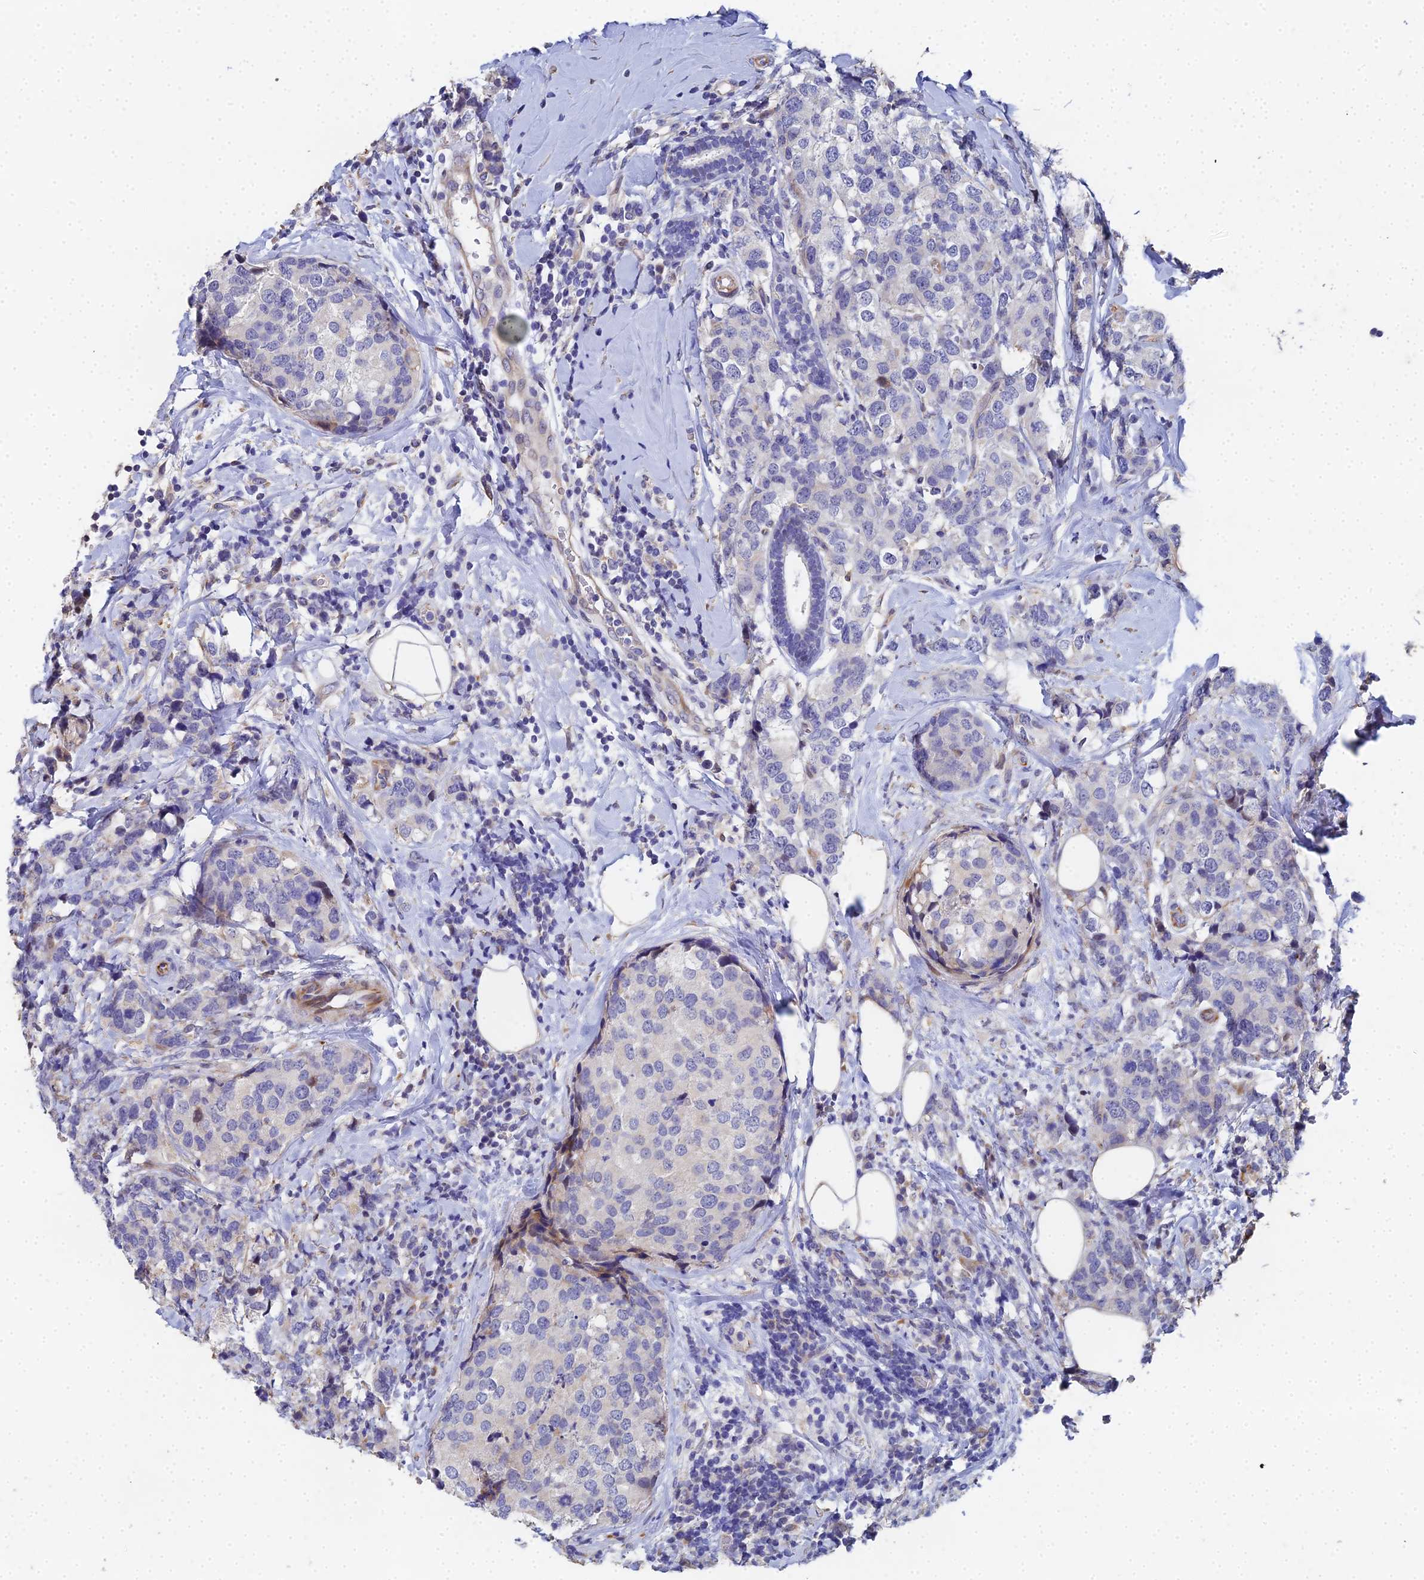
{"staining": {"intensity": "negative", "quantity": "none", "location": "none"}, "tissue": "breast cancer", "cell_type": "Tumor cells", "image_type": "cancer", "snomed": [{"axis": "morphology", "description": "Lobular carcinoma"}, {"axis": "topography", "description": "Breast"}], "caption": "IHC of human lobular carcinoma (breast) displays no positivity in tumor cells.", "gene": "ENSG00000268674", "patient": {"sex": "female", "age": 59}}